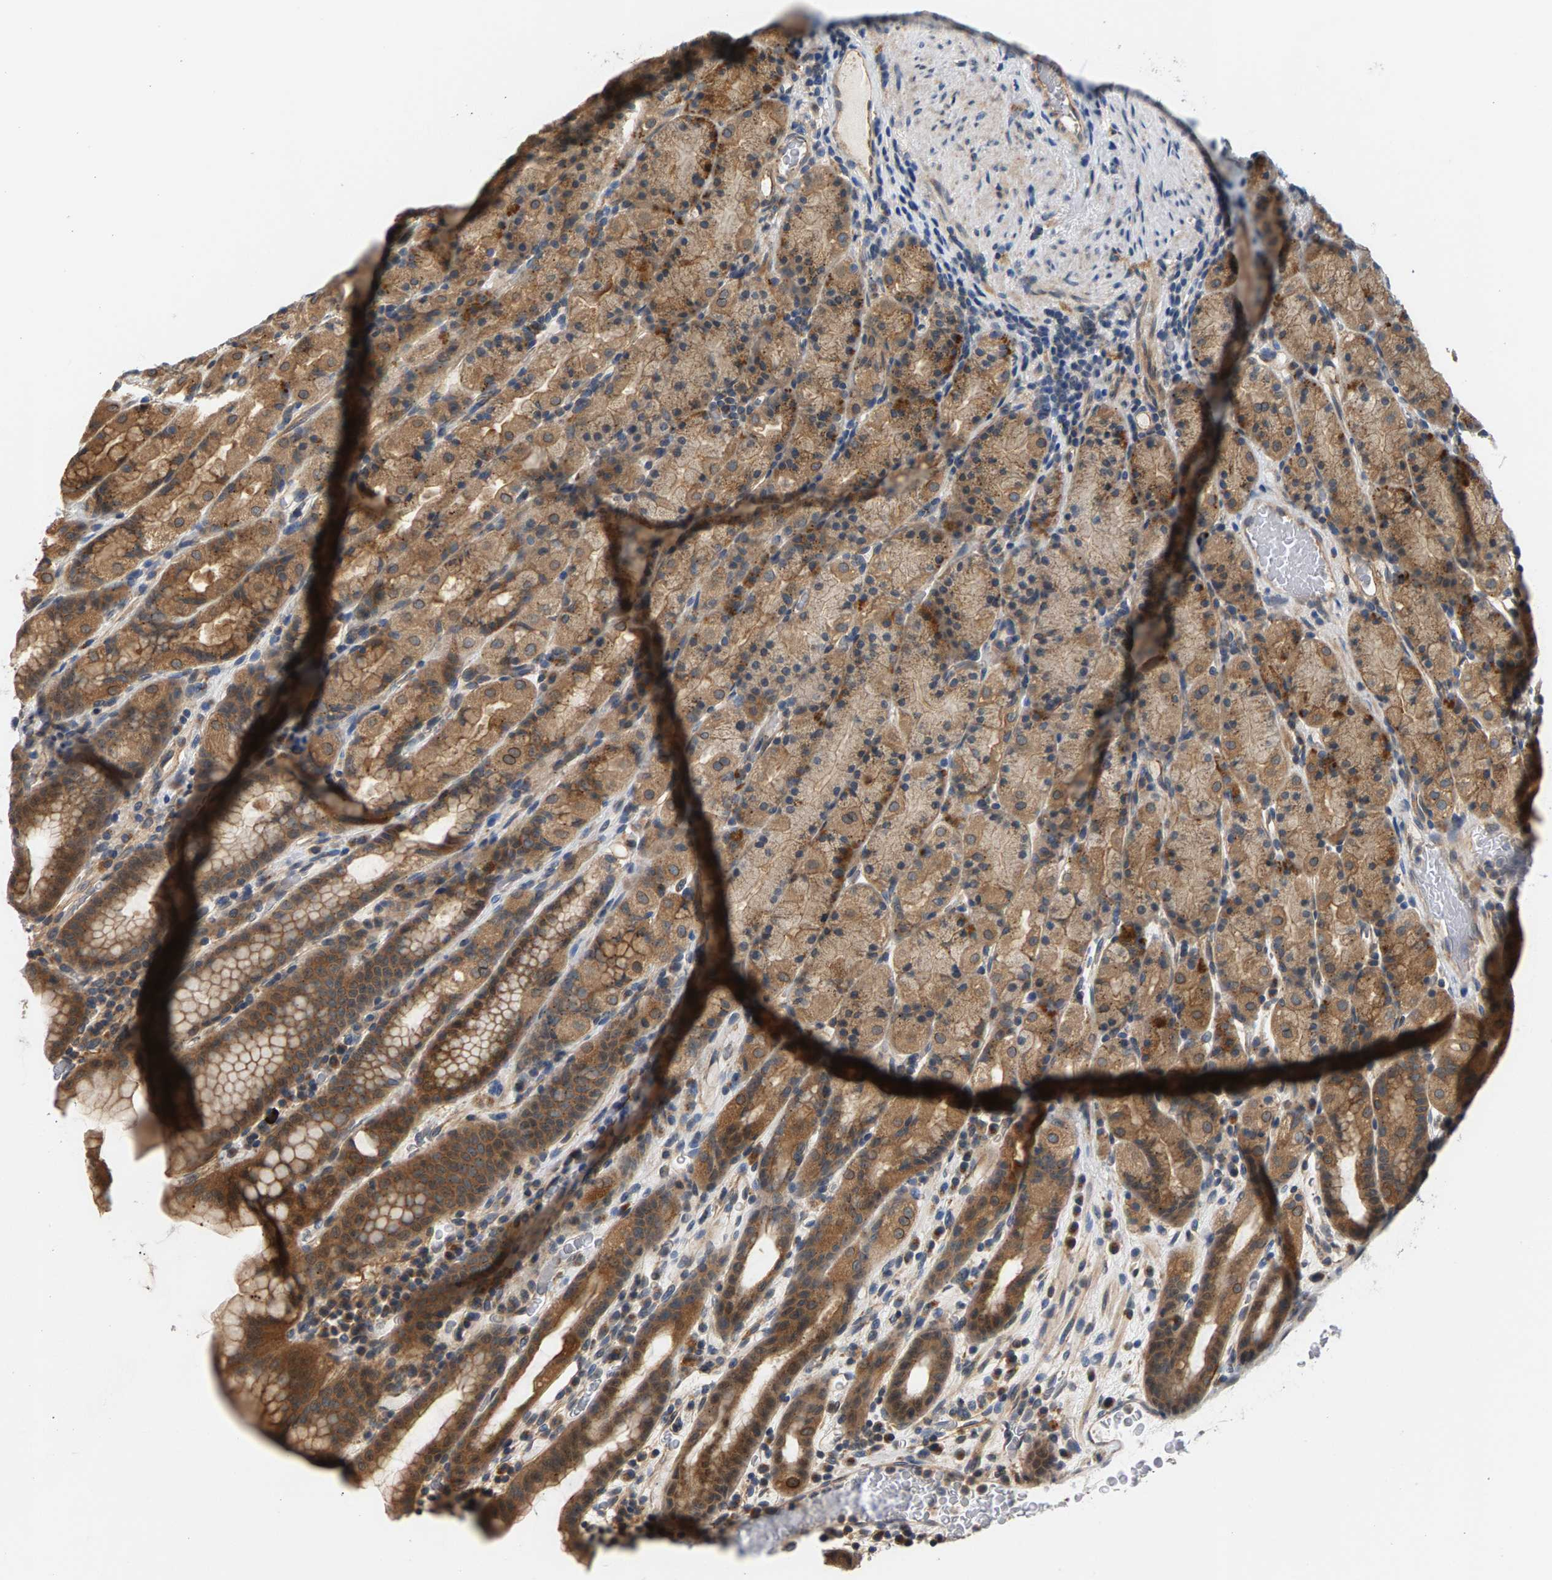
{"staining": {"intensity": "moderate", "quantity": ">75%", "location": "cytoplasmic/membranous"}, "tissue": "stomach", "cell_type": "Glandular cells", "image_type": "normal", "snomed": [{"axis": "morphology", "description": "Normal tissue, NOS"}, {"axis": "topography", "description": "Stomach, upper"}], "caption": "Immunohistochemistry (IHC) image of benign human stomach stained for a protein (brown), which shows medium levels of moderate cytoplasmic/membranous staining in about >75% of glandular cells.", "gene": "MAP2K5", "patient": {"sex": "male", "age": 68}}